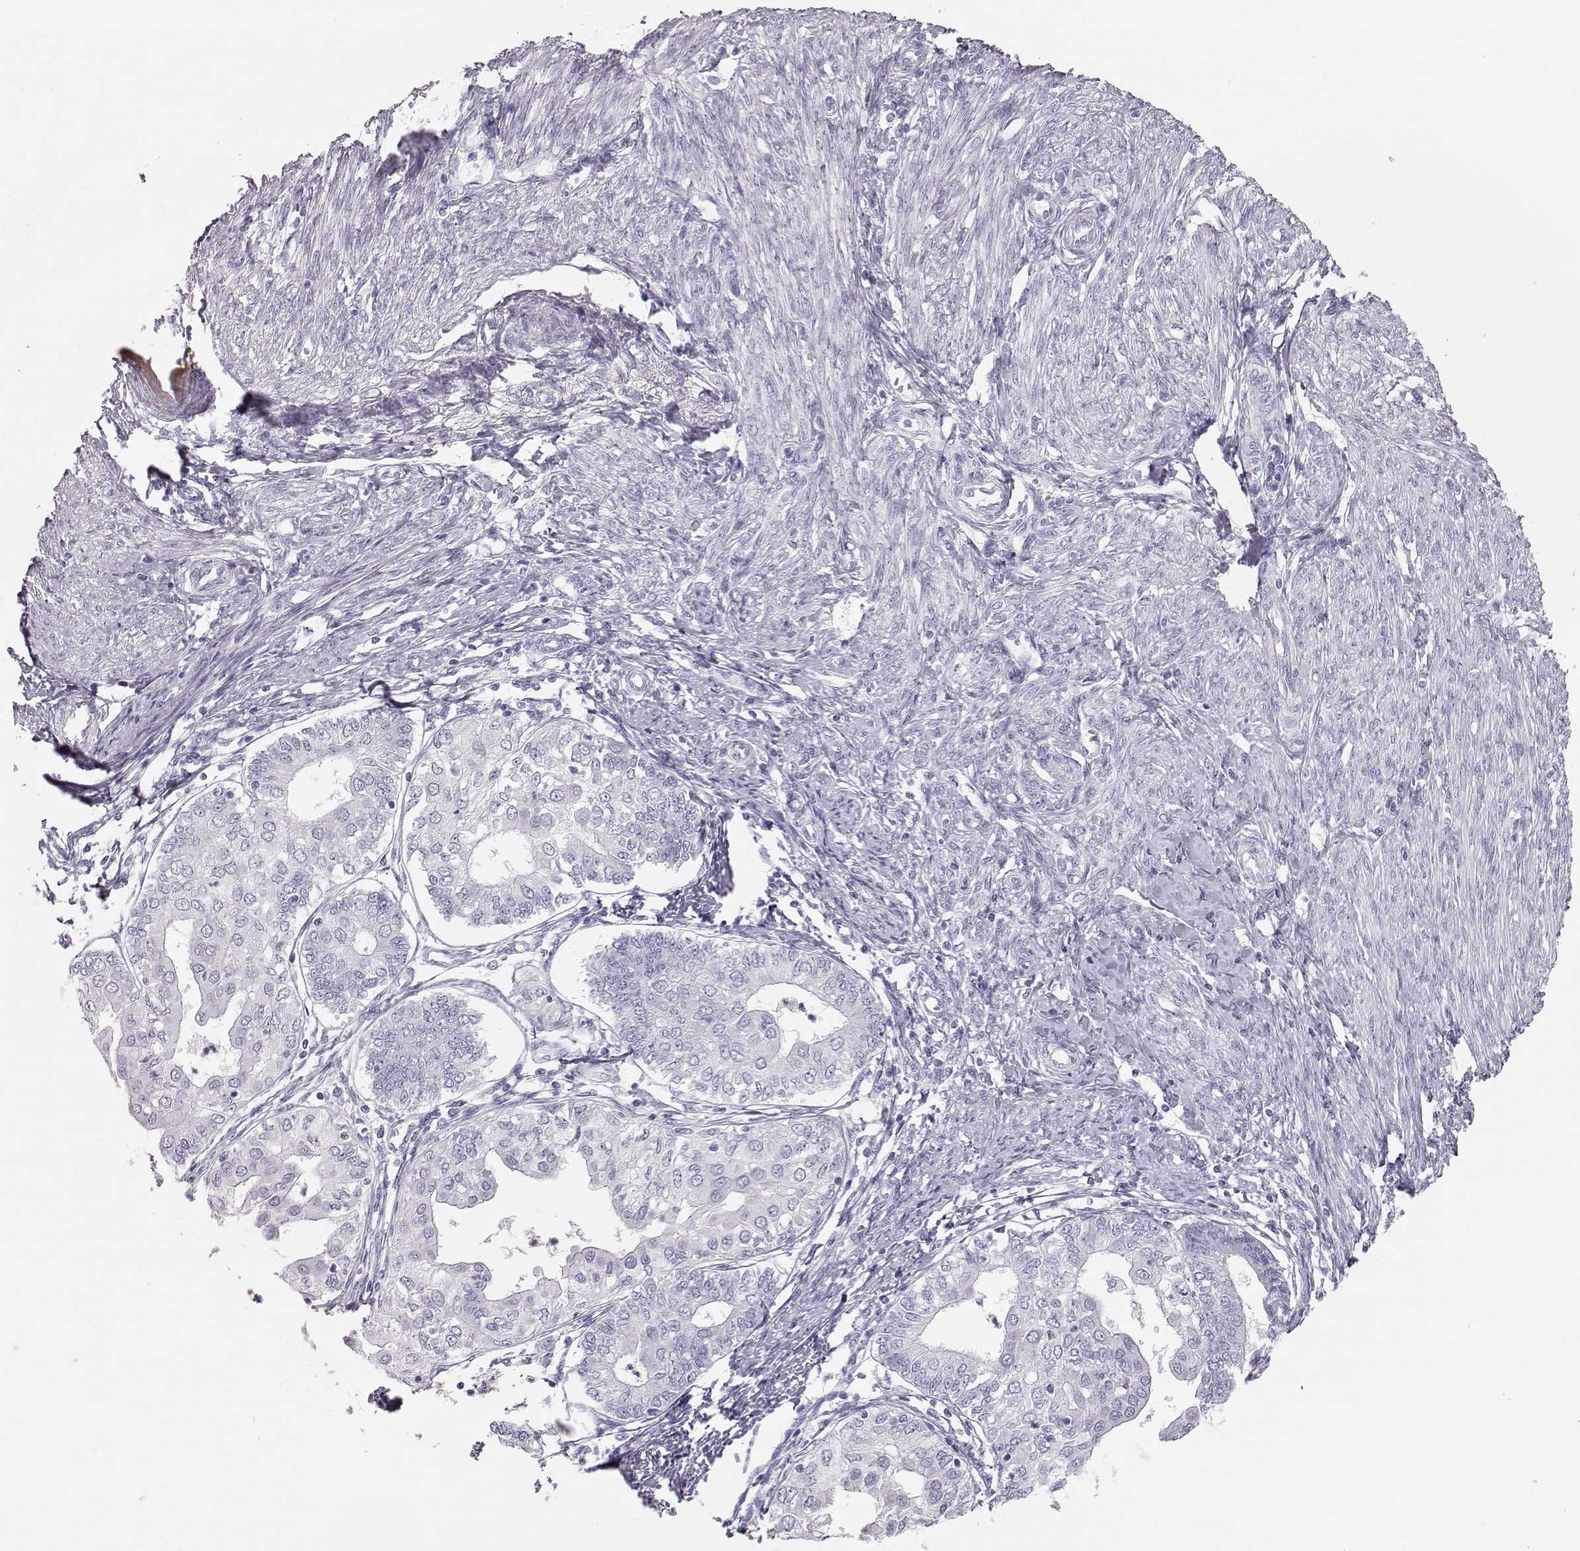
{"staining": {"intensity": "negative", "quantity": "none", "location": "none"}, "tissue": "endometrial cancer", "cell_type": "Tumor cells", "image_type": "cancer", "snomed": [{"axis": "morphology", "description": "Adenocarcinoma, NOS"}, {"axis": "topography", "description": "Endometrium"}], "caption": "The image exhibits no significant expression in tumor cells of endometrial cancer (adenocarcinoma).", "gene": "KRTAP16-1", "patient": {"sex": "female", "age": 68}}